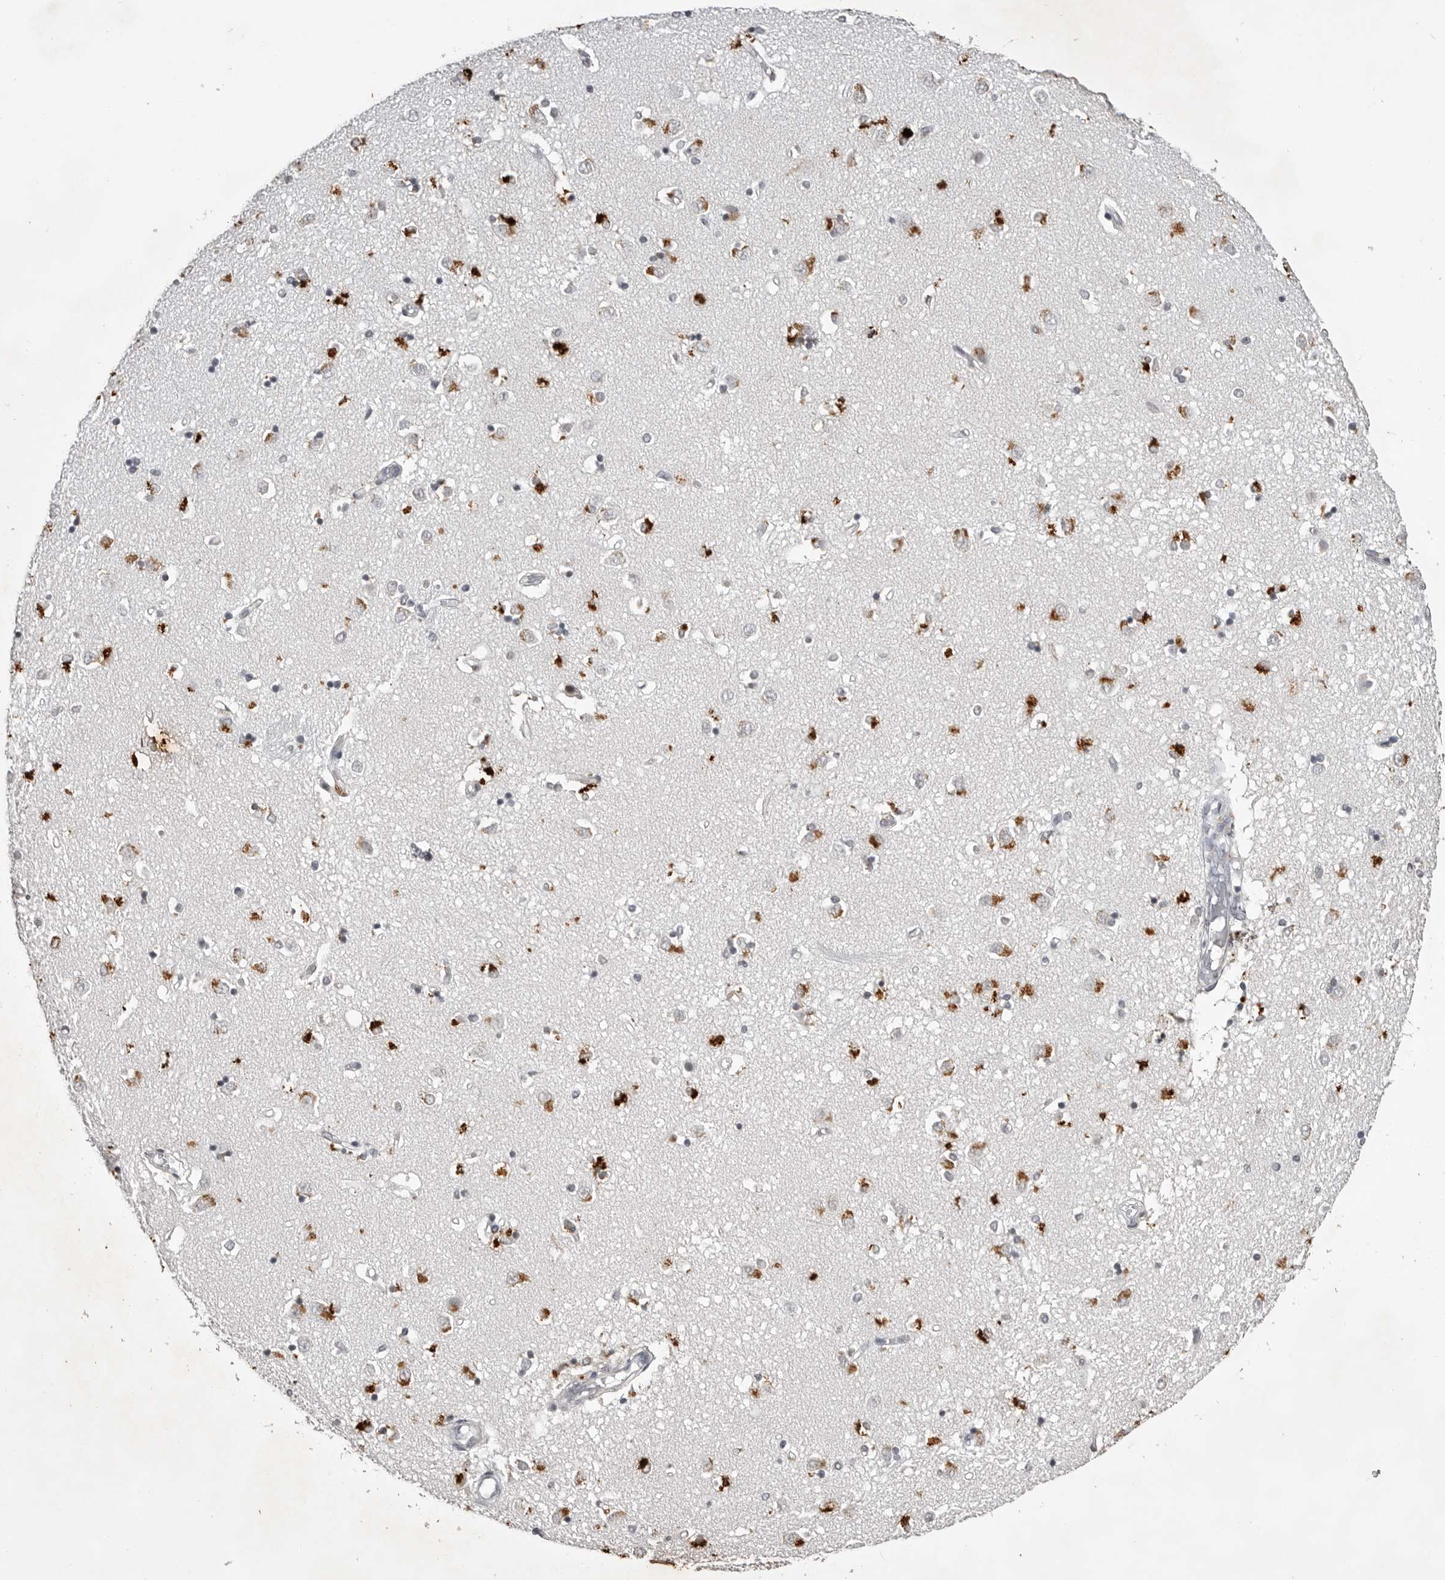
{"staining": {"intensity": "strong", "quantity": "25%-75%", "location": "cytoplasmic/membranous"}, "tissue": "caudate", "cell_type": "Glial cells", "image_type": "normal", "snomed": [{"axis": "morphology", "description": "Normal tissue, NOS"}, {"axis": "topography", "description": "Lateral ventricle wall"}], "caption": "The photomicrograph reveals a brown stain indicating the presence of a protein in the cytoplasmic/membranous of glial cells in caudate.", "gene": "RRM1", "patient": {"sex": "male", "age": 45}}